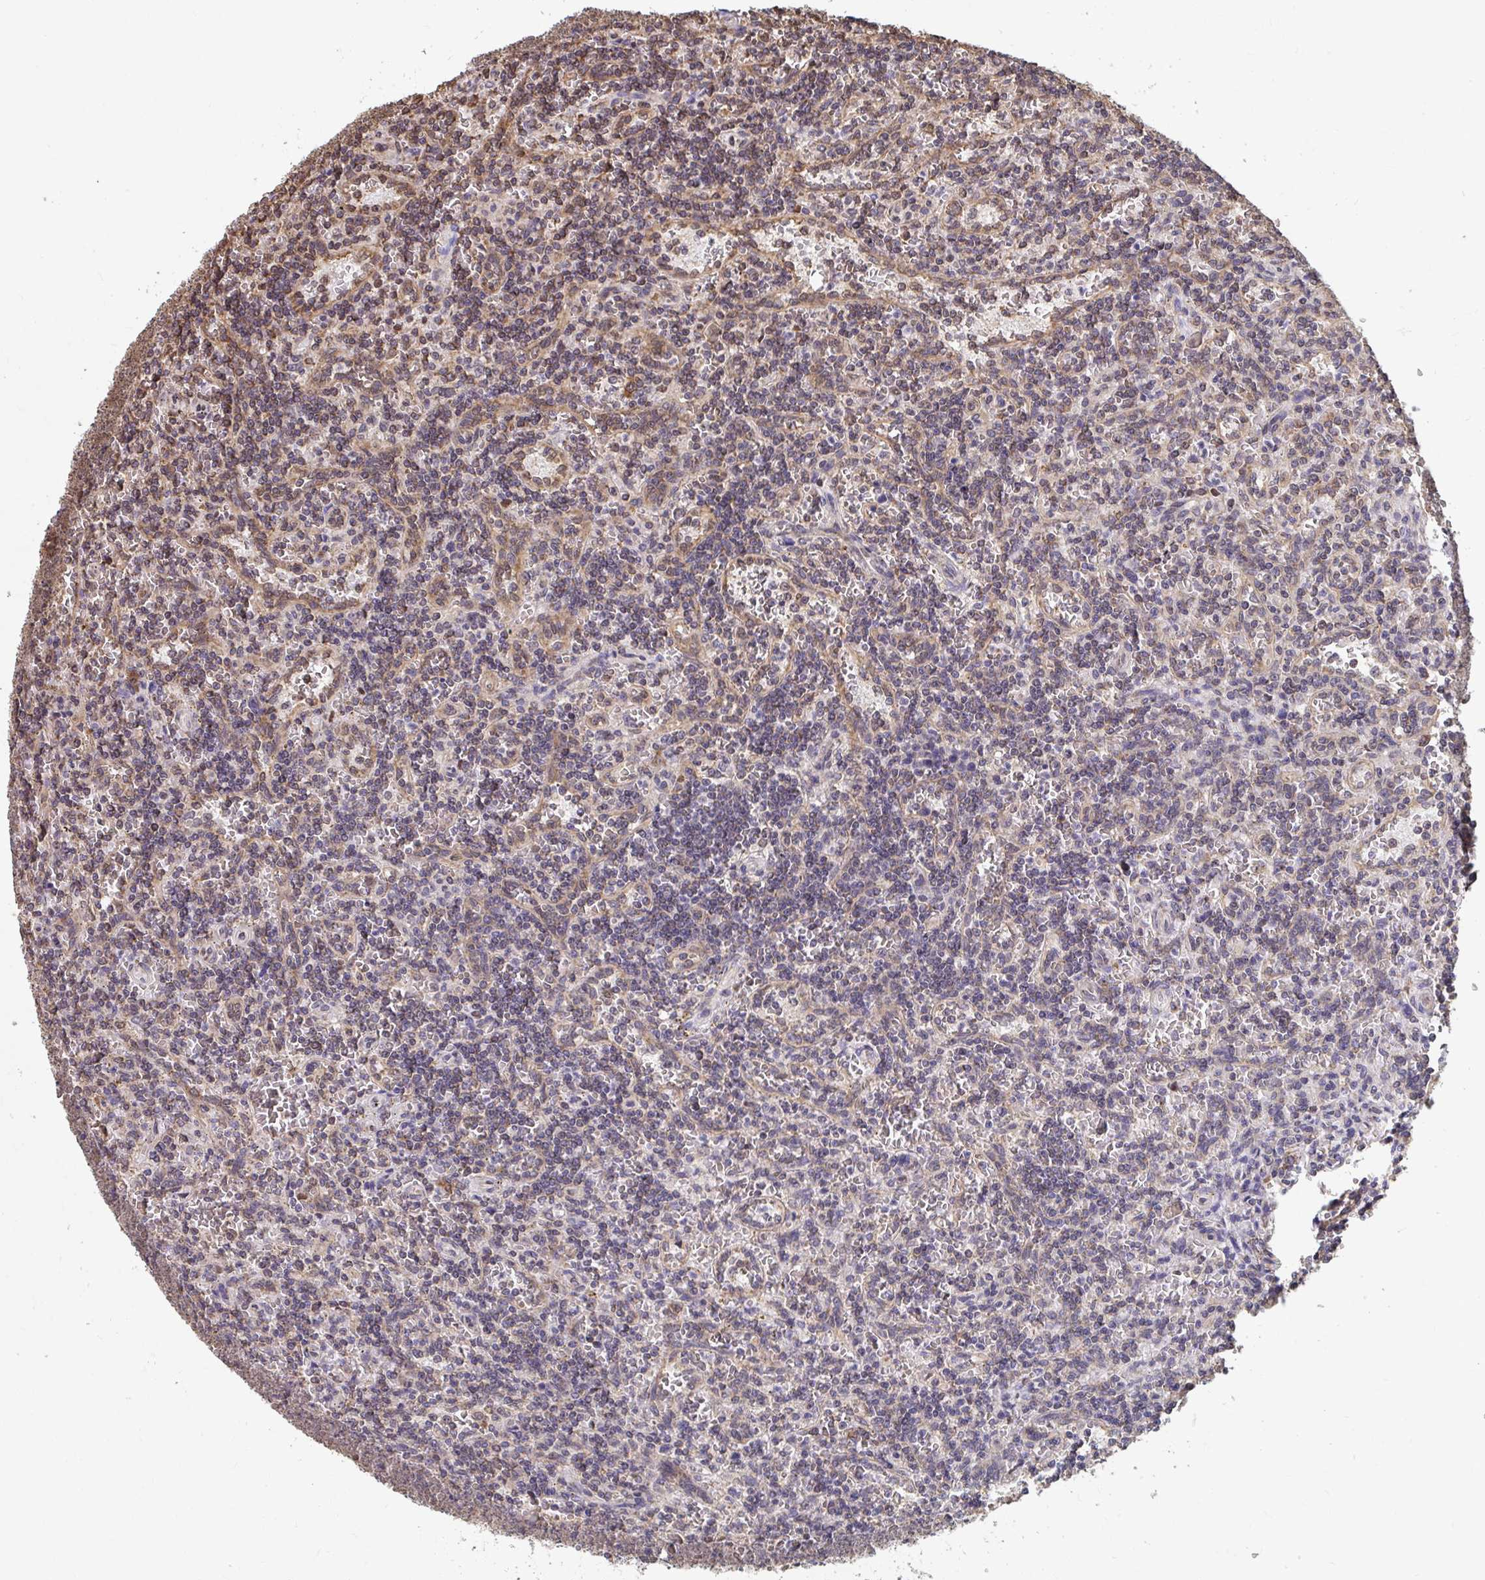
{"staining": {"intensity": "negative", "quantity": "none", "location": "none"}, "tissue": "lymphoma", "cell_type": "Tumor cells", "image_type": "cancer", "snomed": [{"axis": "morphology", "description": "Malignant lymphoma, non-Hodgkin's type, Low grade"}, {"axis": "topography", "description": "Spleen"}], "caption": "Tumor cells show no significant positivity in lymphoma.", "gene": "SYNCRIP", "patient": {"sex": "male", "age": 73}}